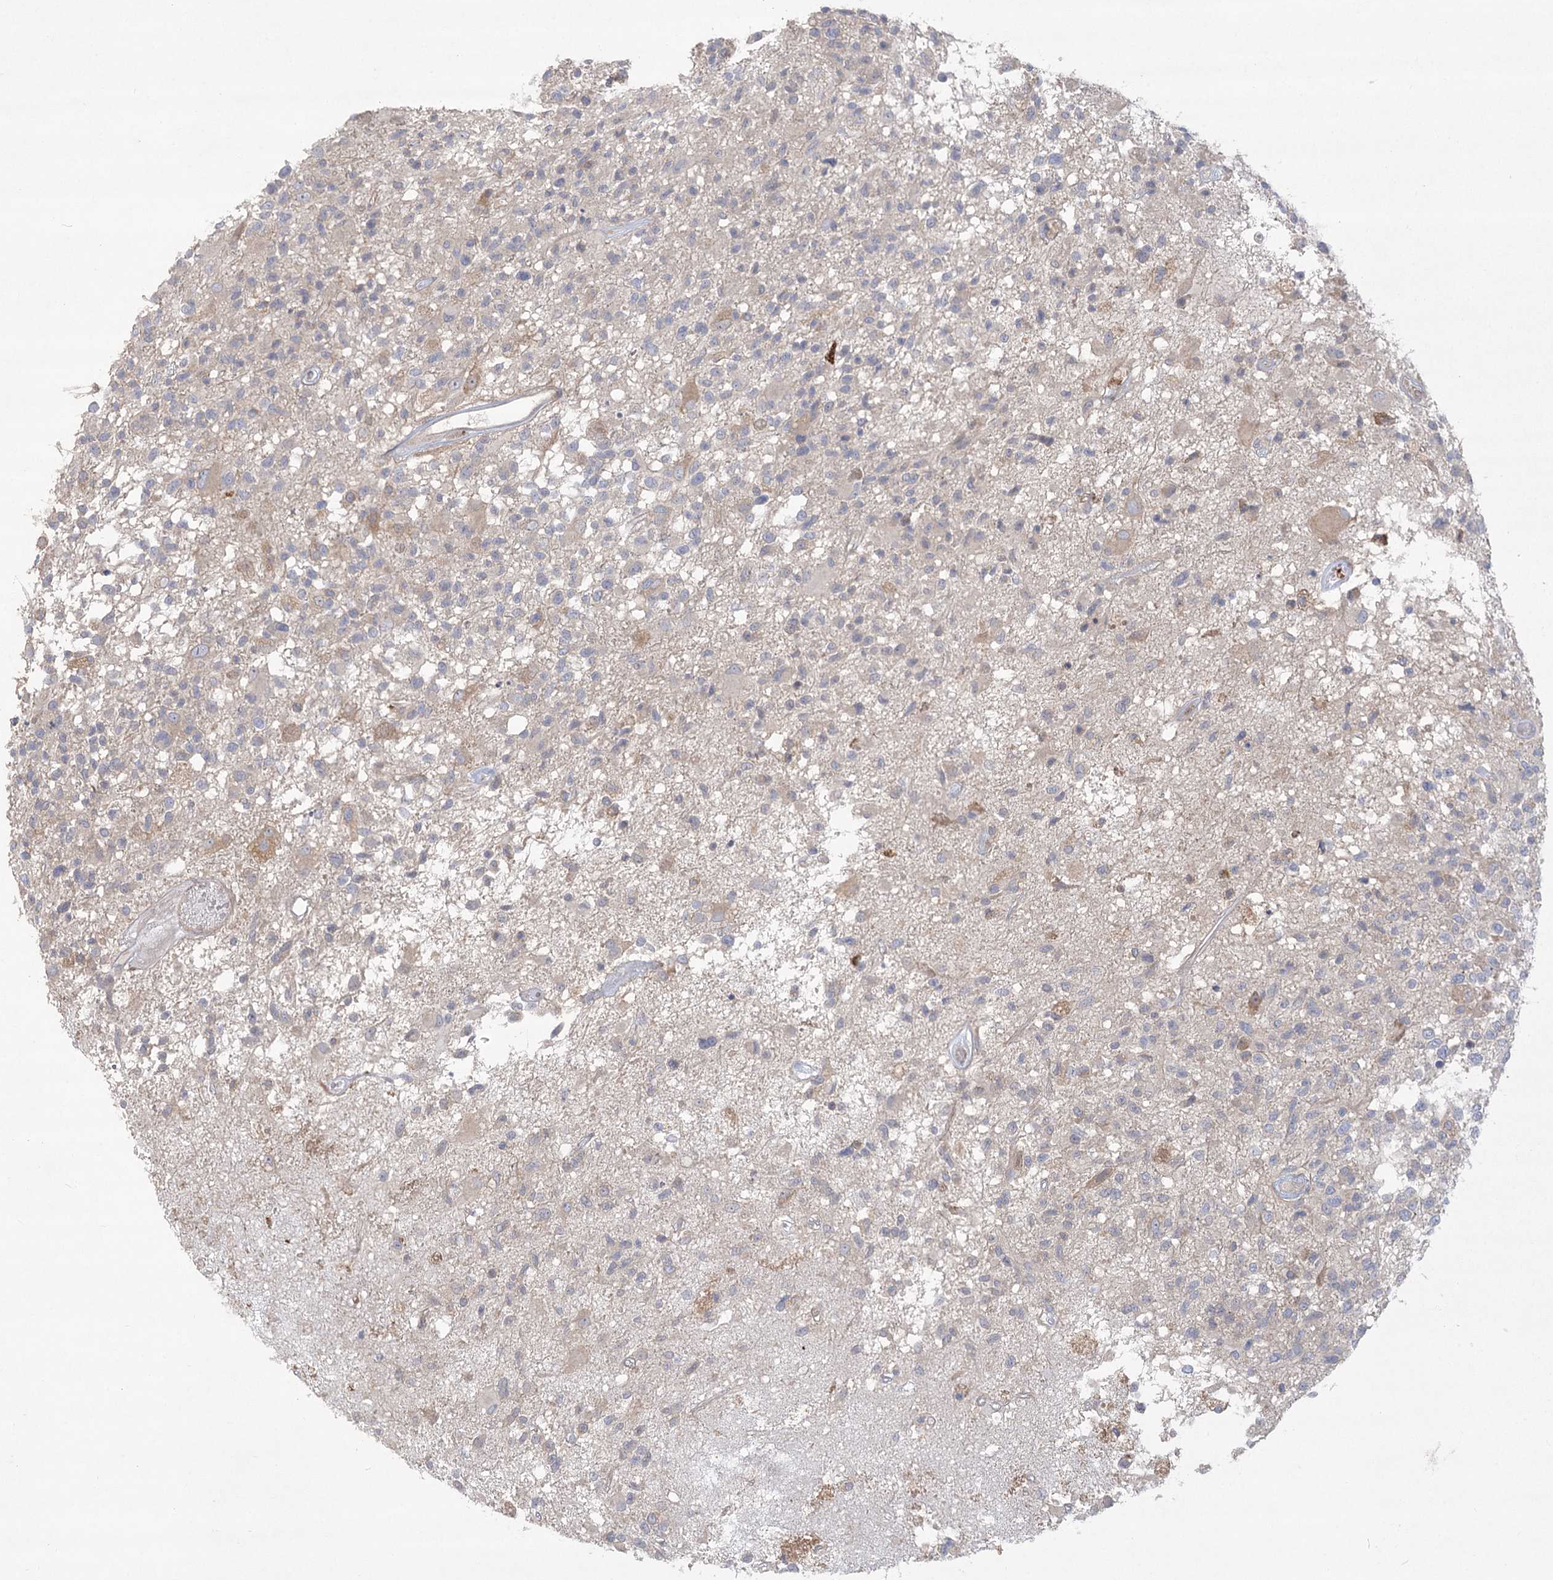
{"staining": {"intensity": "negative", "quantity": "none", "location": "none"}, "tissue": "glioma", "cell_type": "Tumor cells", "image_type": "cancer", "snomed": [{"axis": "morphology", "description": "Glioma, malignant, High grade"}, {"axis": "morphology", "description": "Glioblastoma, NOS"}, {"axis": "topography", "description": "Brain"}], "caption": "The photomicrograph demonstrates no significant positivity in tumor cells of glioma.", "gene": "CAMTA1", "patient": {"sex": "male", "age": 60}}